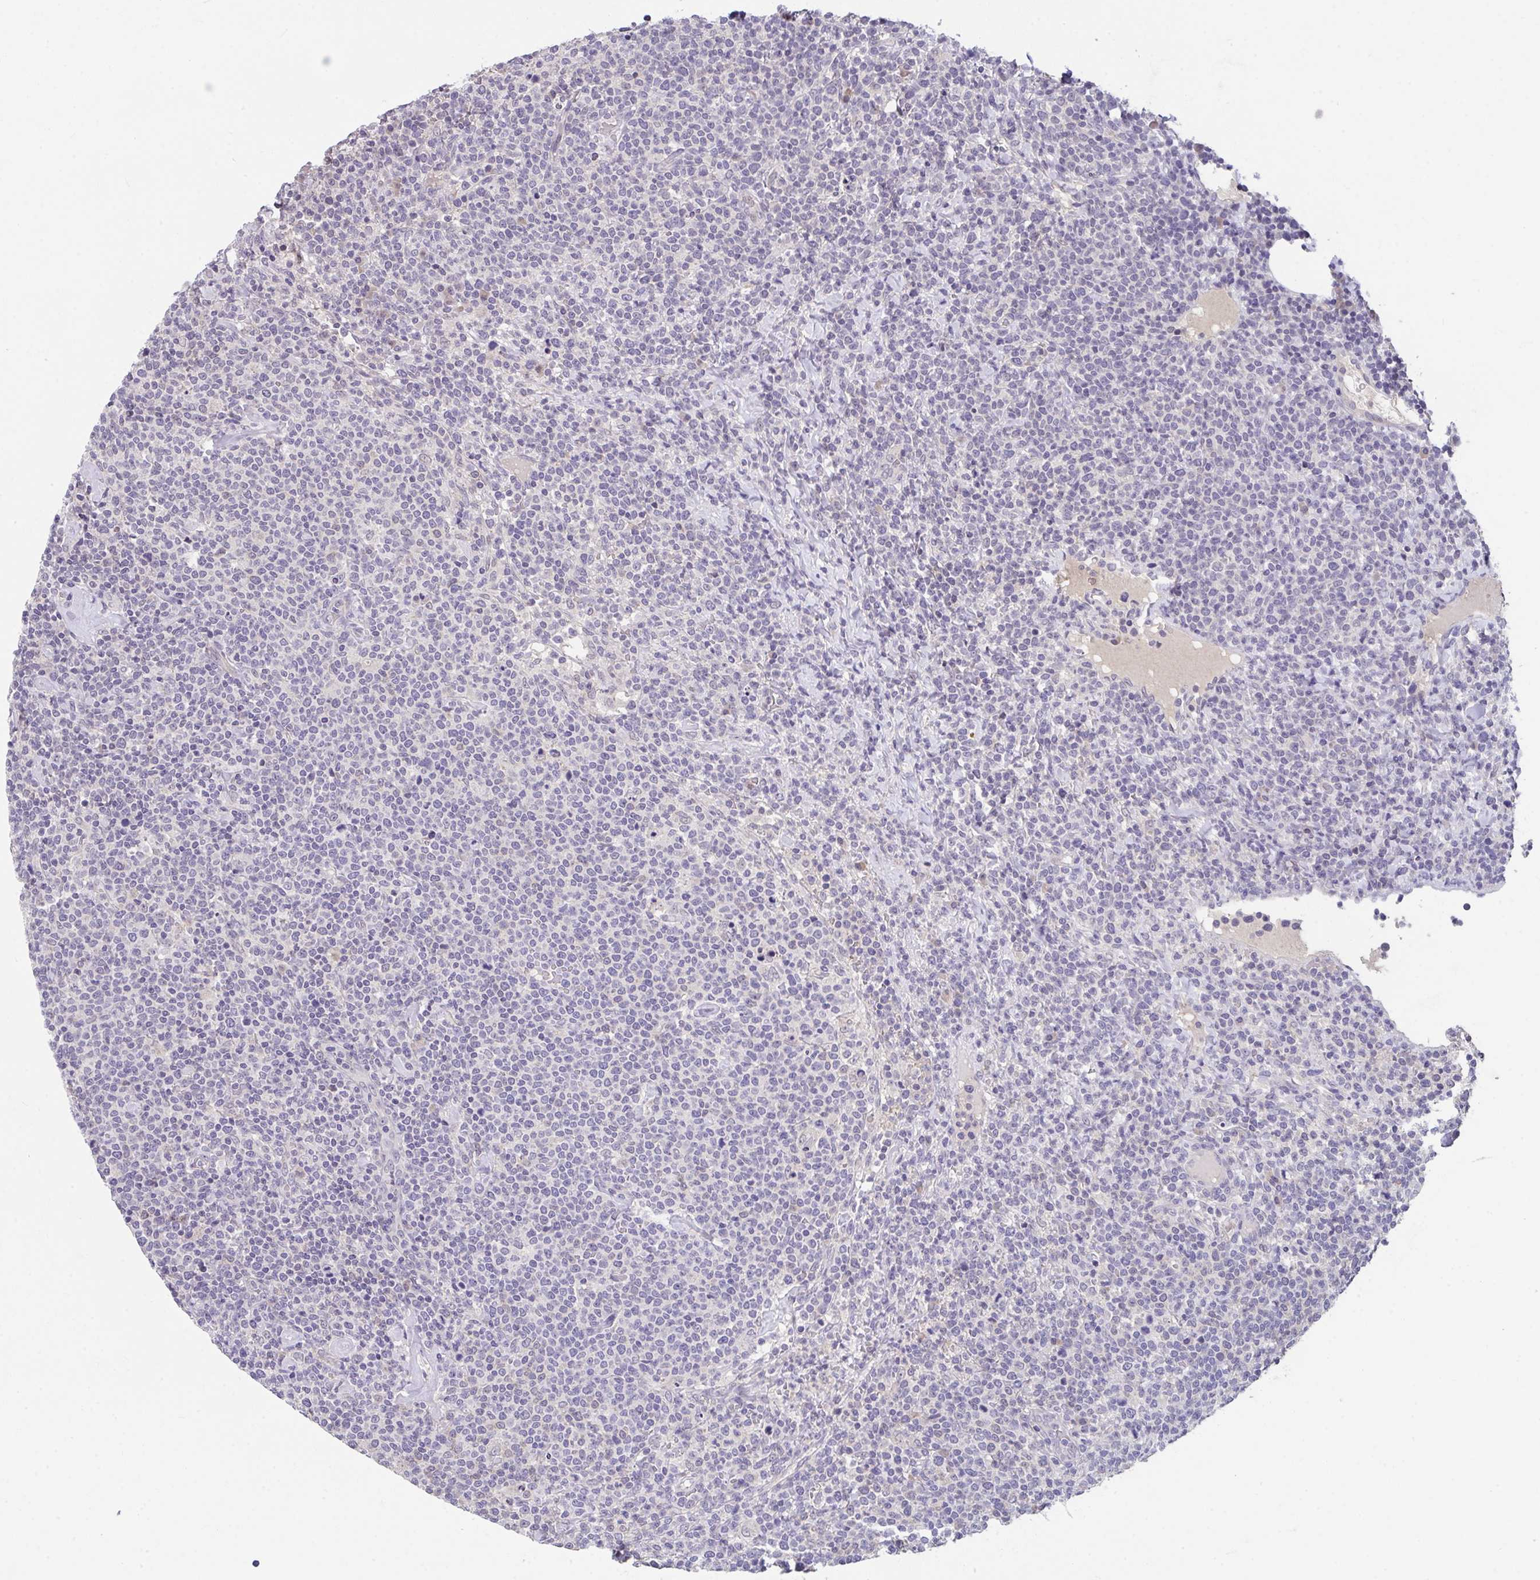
{"staining": {"intensity": "negative", "quantity": "none", "location": "none"}, "tissue": "lymphoma", "cell_type": "Tumor cells", "image_type": "cancer", "snomed": [{"axis": "morphology", "description": "Malignant lymphoma, non-Hodgkin's type, High grade"}, {"axis": "topography", "description": "Lymph node"}], "caption": "The micrograph reveals no significant positivity in tumor cells of high-grade malignant lymphoma, non-Hodgkin's type.", "gene": "GLTPD2", "patient": {"sex": "male", "age": 61}}